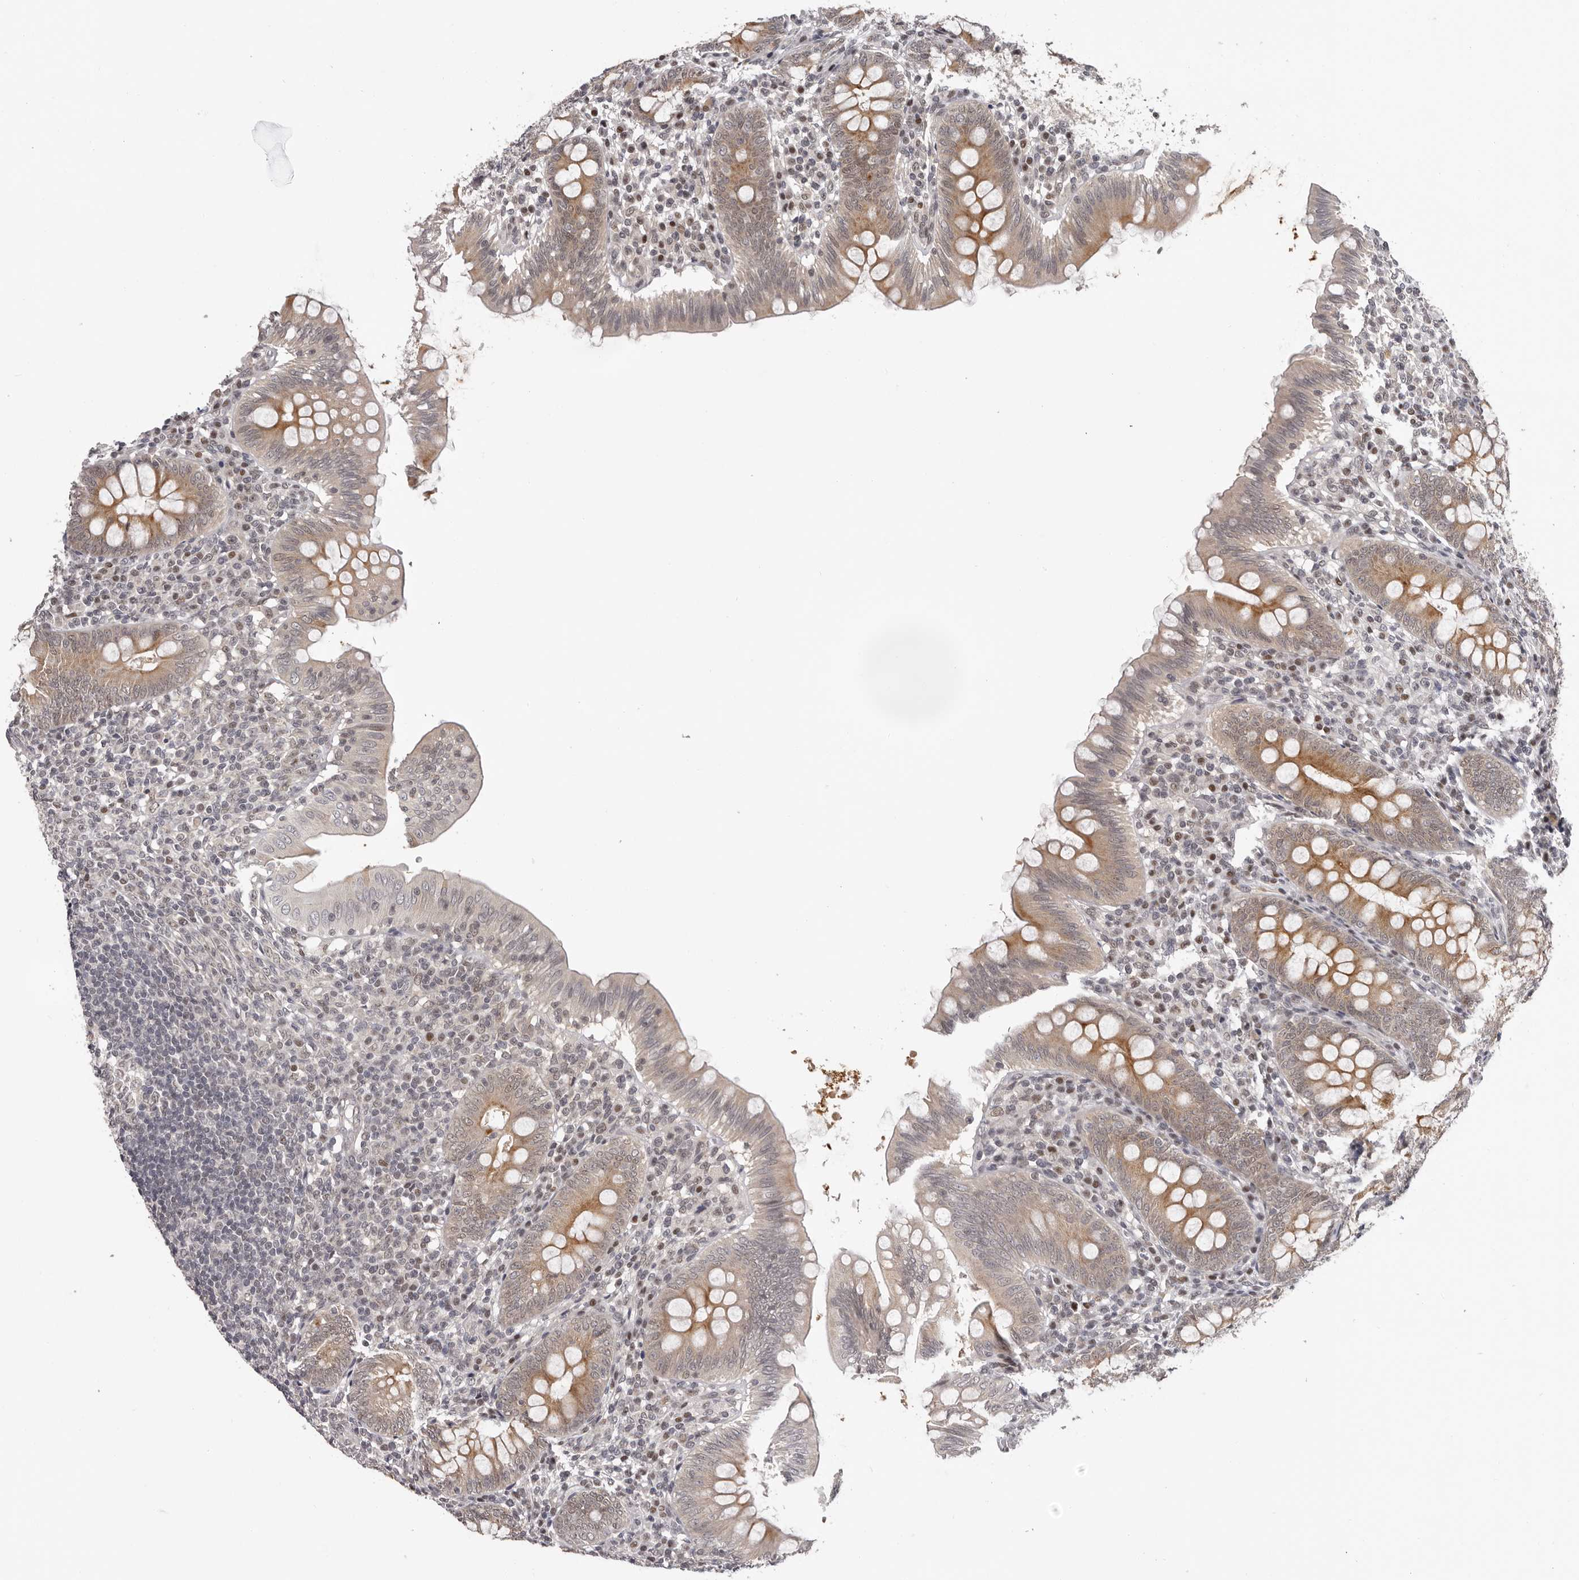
{"staining": {"intensity": "moderate", "quantity": ">75%", "location": "cytoplasmic/membranous"}, "tissue": "appendix", "cell_type": "Glandular cells", "image_type": "normal", "snomed": [{"axis": "morphology", "description": "Normal tissue, NOS"}, {"axis": "topography", "description": "Appendix"}], "caption": "Immunohistochemical staining of normal appendix exhibits >75% levels of moderate cytoplasmic/membranous protein expression in approximately >75% of glandular cells. (brown staining indicates protein expression, while blue staining denotes nuclei).", "gene": "TBX5", "patient": {"sex": "male", "age": 14}}